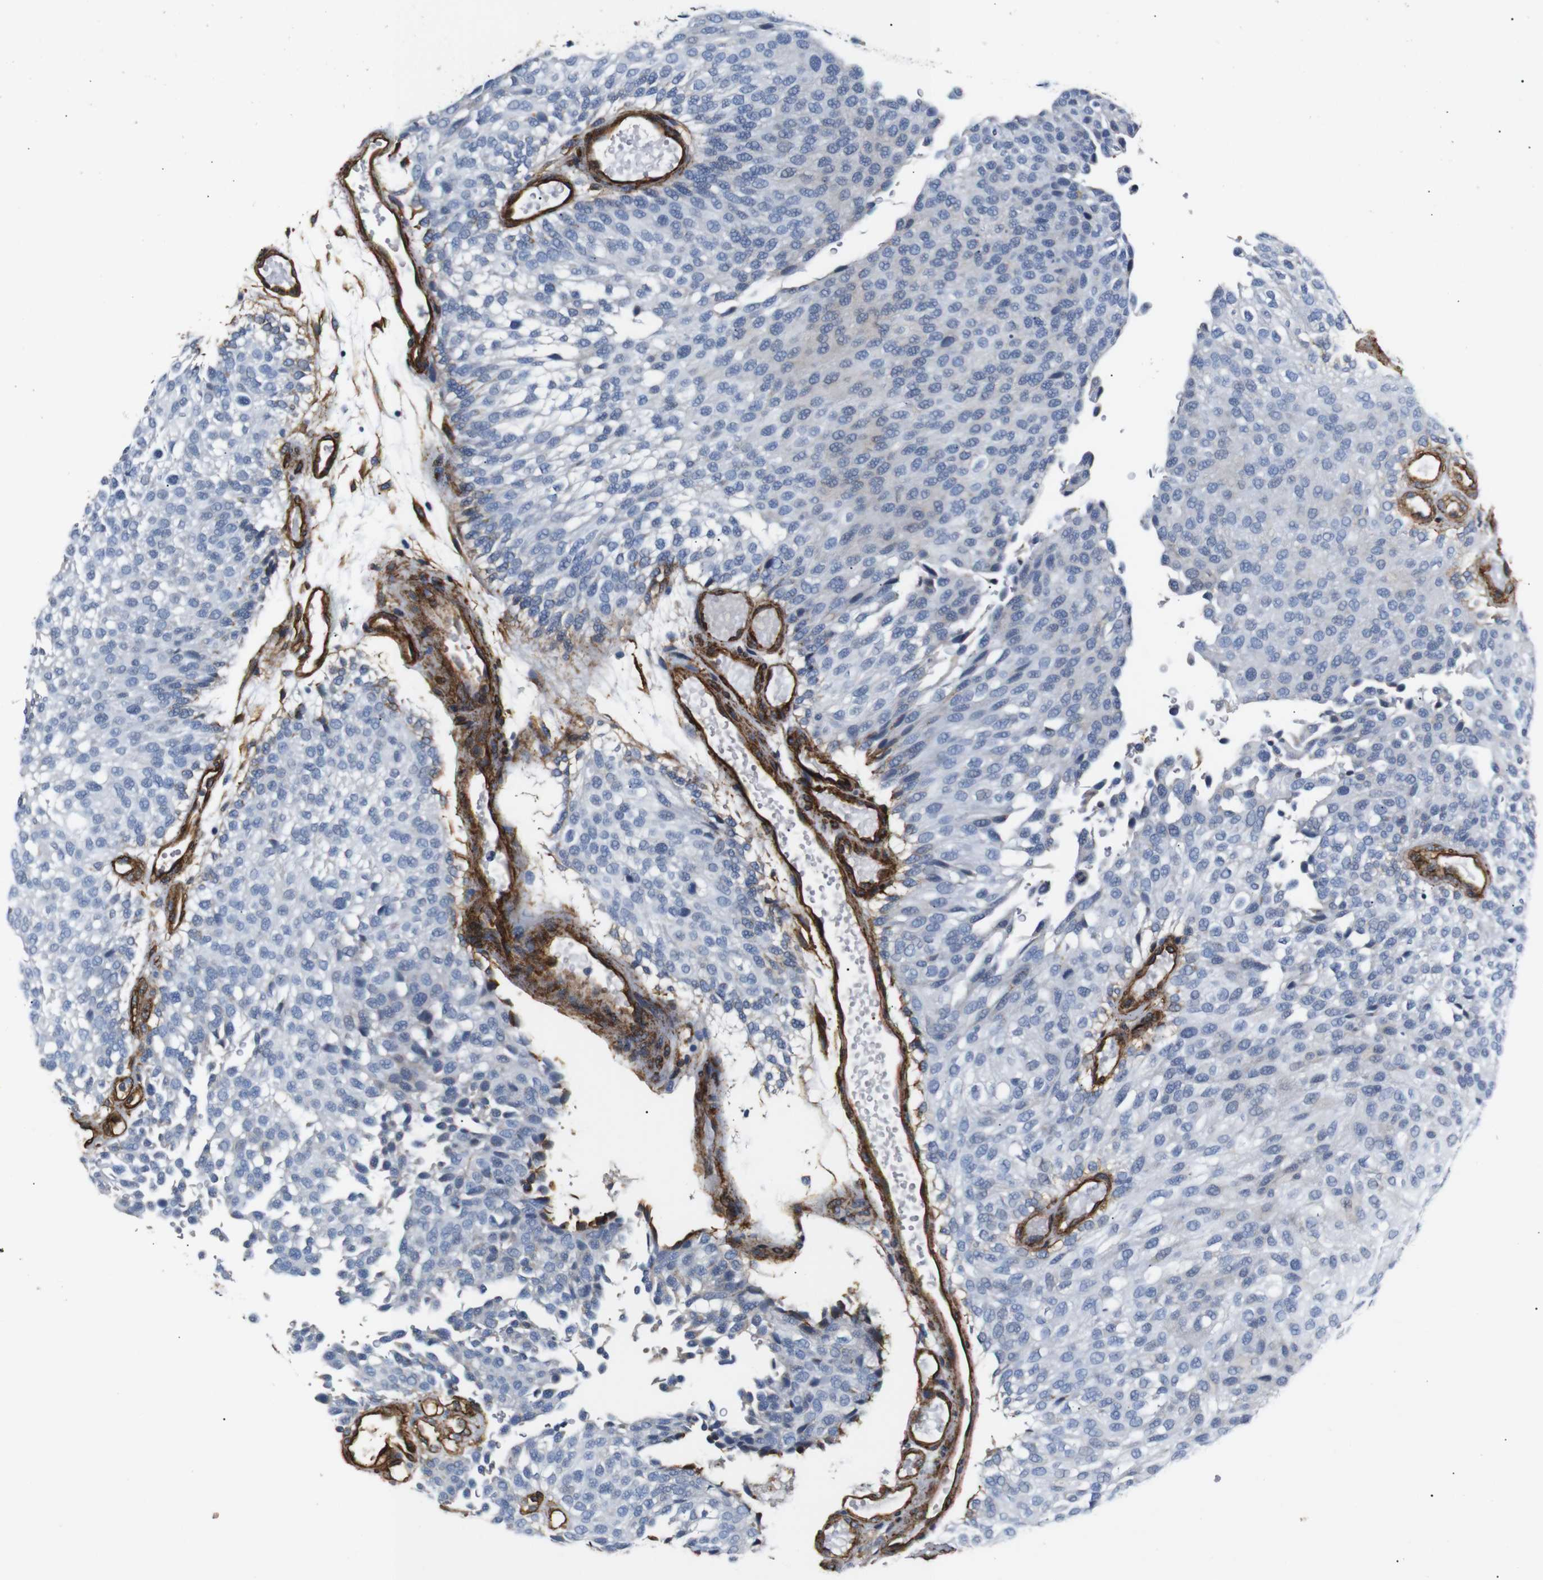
{"staining": {"intensity": "negative", "quantity": "none", "location": "none"}, "tissue": "urothelial cancer", "cell_type": "Tumor cells", "image_type": "cancer", "snomed": [{"axis": "morphology", "description": "Urothelial carcinoma, Low grade"}, {"axis": "topography", "description": "Urinary bladder"}], "caption": "A high-resolution photomicrograph shows immunohistochemistry staining of urothelial cancer, which displays no significant expression in tumor cells.", "gene": "CAV2", "patient": {"sex": "male", "age": 78}}